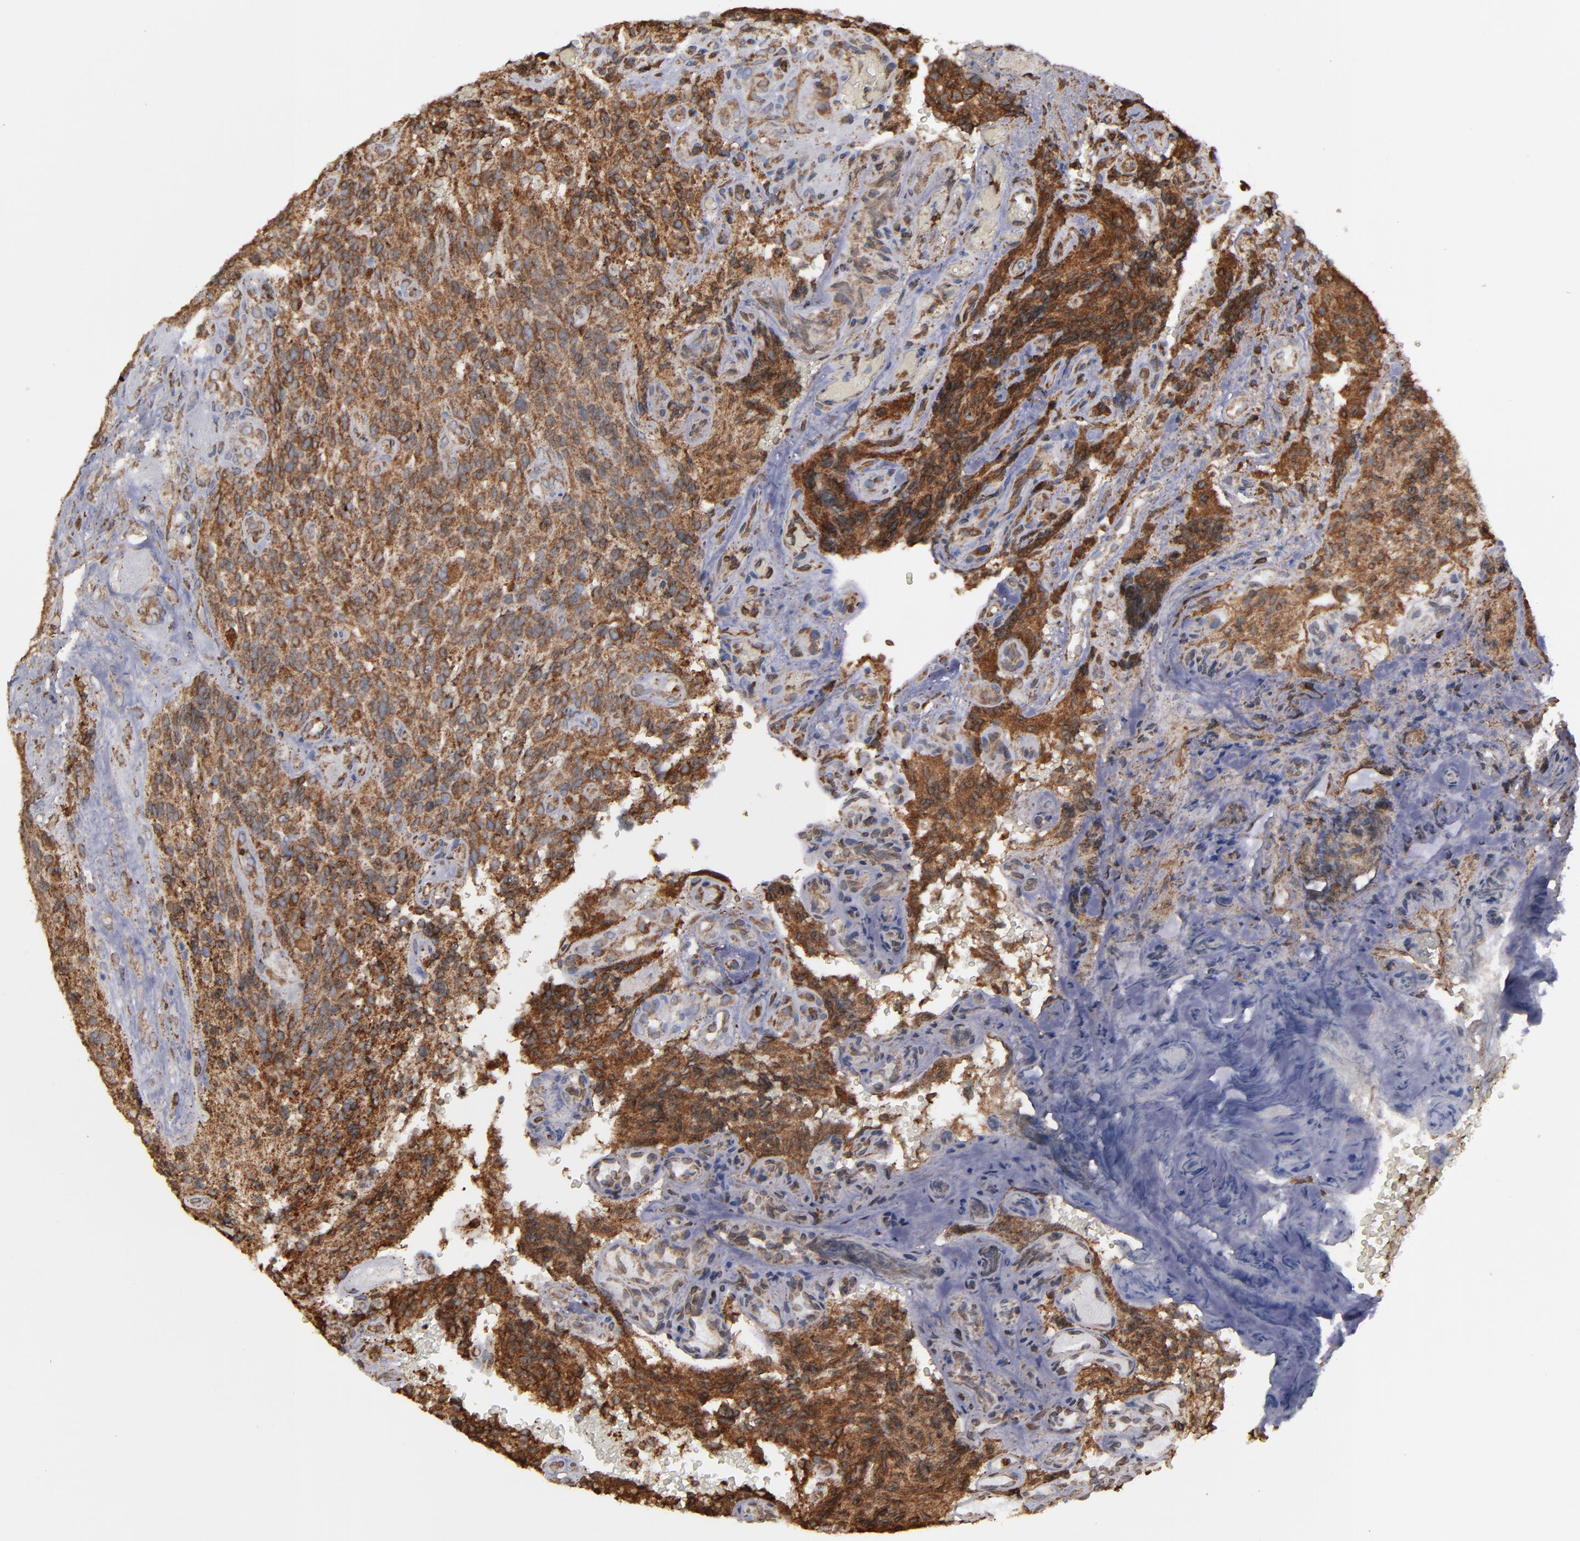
{"staining": {"intensity": "strong", "quantity": ">75%", "location": "cytoplasmic/membranous"}, "tissue": "glioma", "cell_type": "Tumor cells", "image_type": "cancer", "snomed": [{"axis": "morphology", "description": "Normal tissue, NOS"}, {"axis": "morphology", "description": "Glioma, malignant, High grade"}, {"axis": "topography", "description": "Cerebral cortex"}], "caption": "Immunohistochemical staining of human glioma exhibits strong cytoplasmic/membranous protein expression in approximately >75% of tumor cells.", "gene": "ERLIN2", "patient": {"sex": "male", "age": 56}}